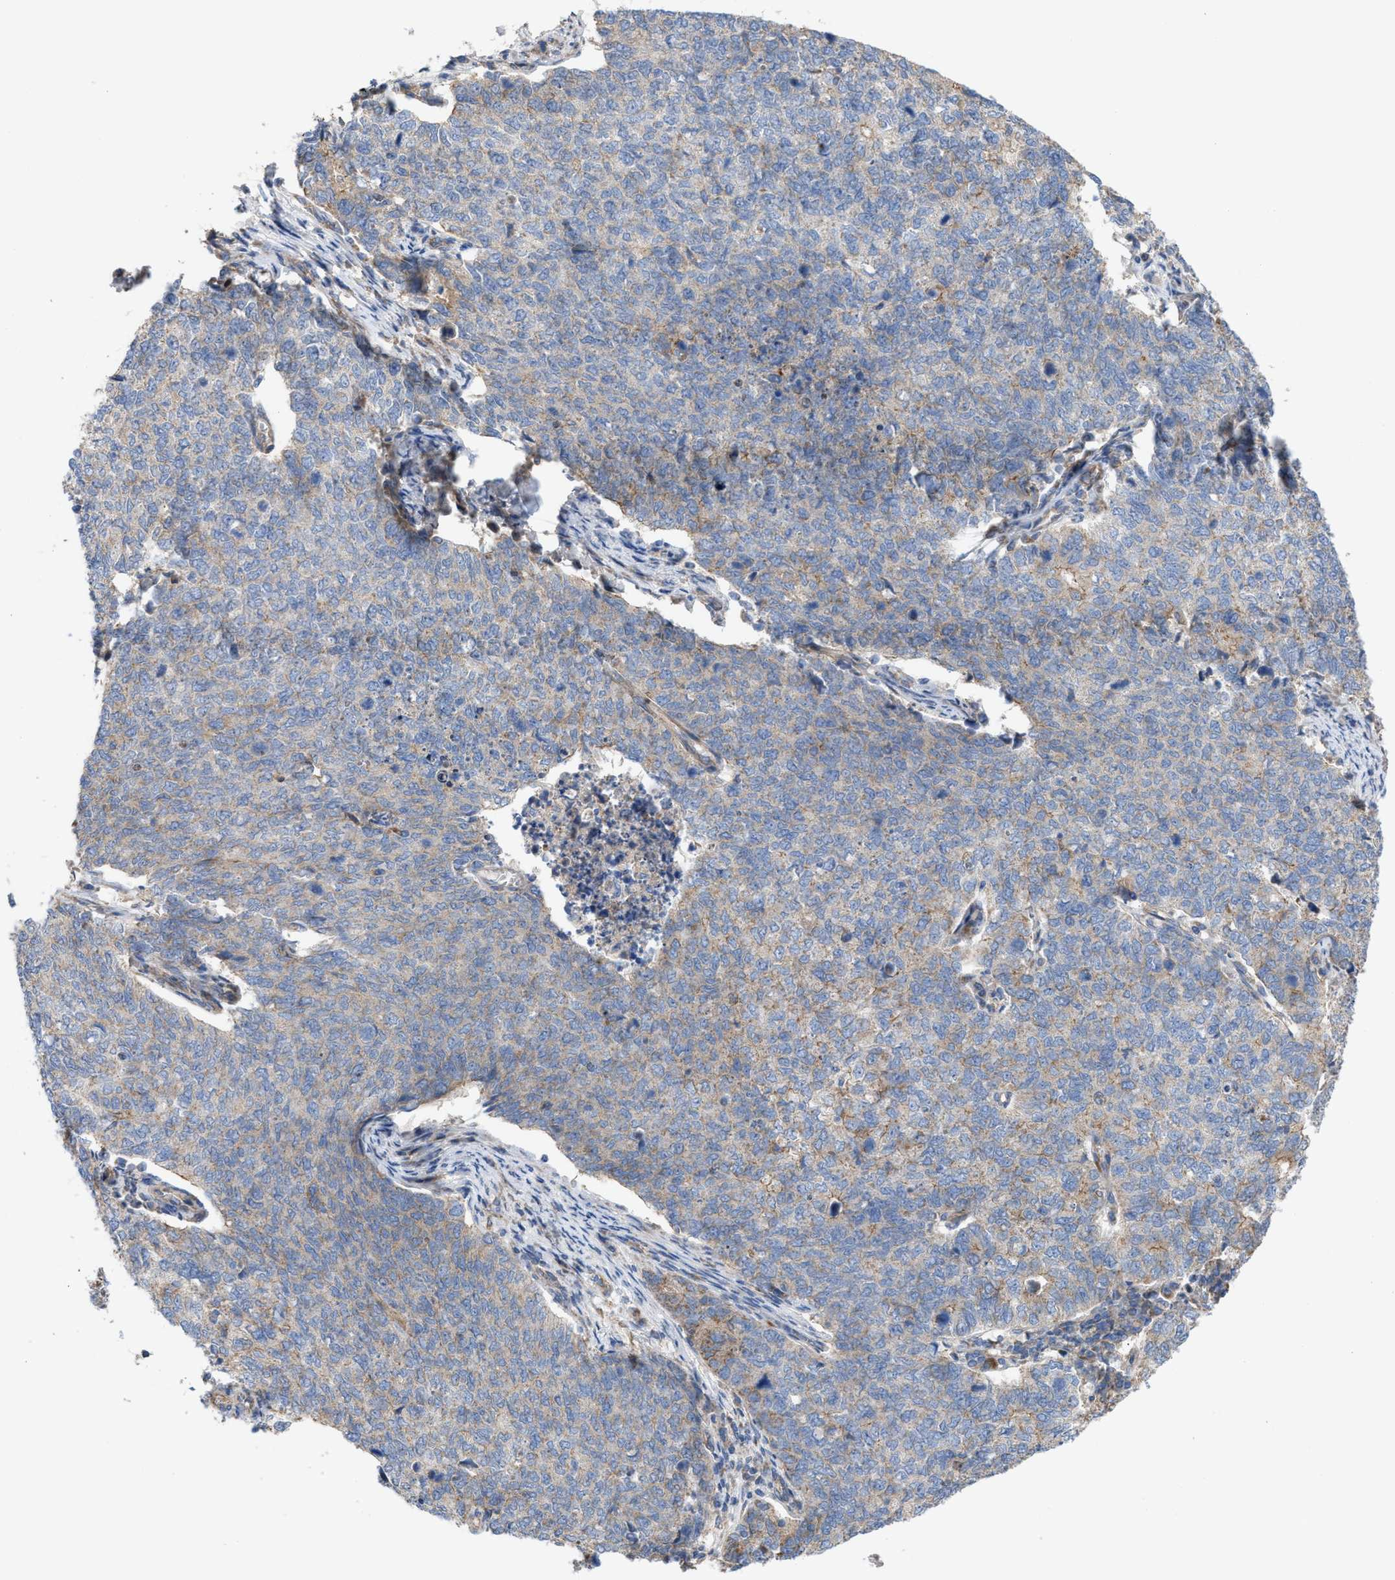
{"staining": {"intensity": "weak", "quantity": "<25%", "location": "cytoplasmic/membranous"}, "tissue": "cervical cancer", "cell_type": "Tumor cells", "image_type": "cancer", "snomed": [{"axis": "morphology", "description": "Squamous cell carcinoma, NOS"}, {"axis": "topography", "description": "Cervix"}], "caption": "Tumor cells show no significant expression in squamous cell carcinoma (cervical).", "gene": "OXSM", "patient": {"sex": "female", "age": 63}}